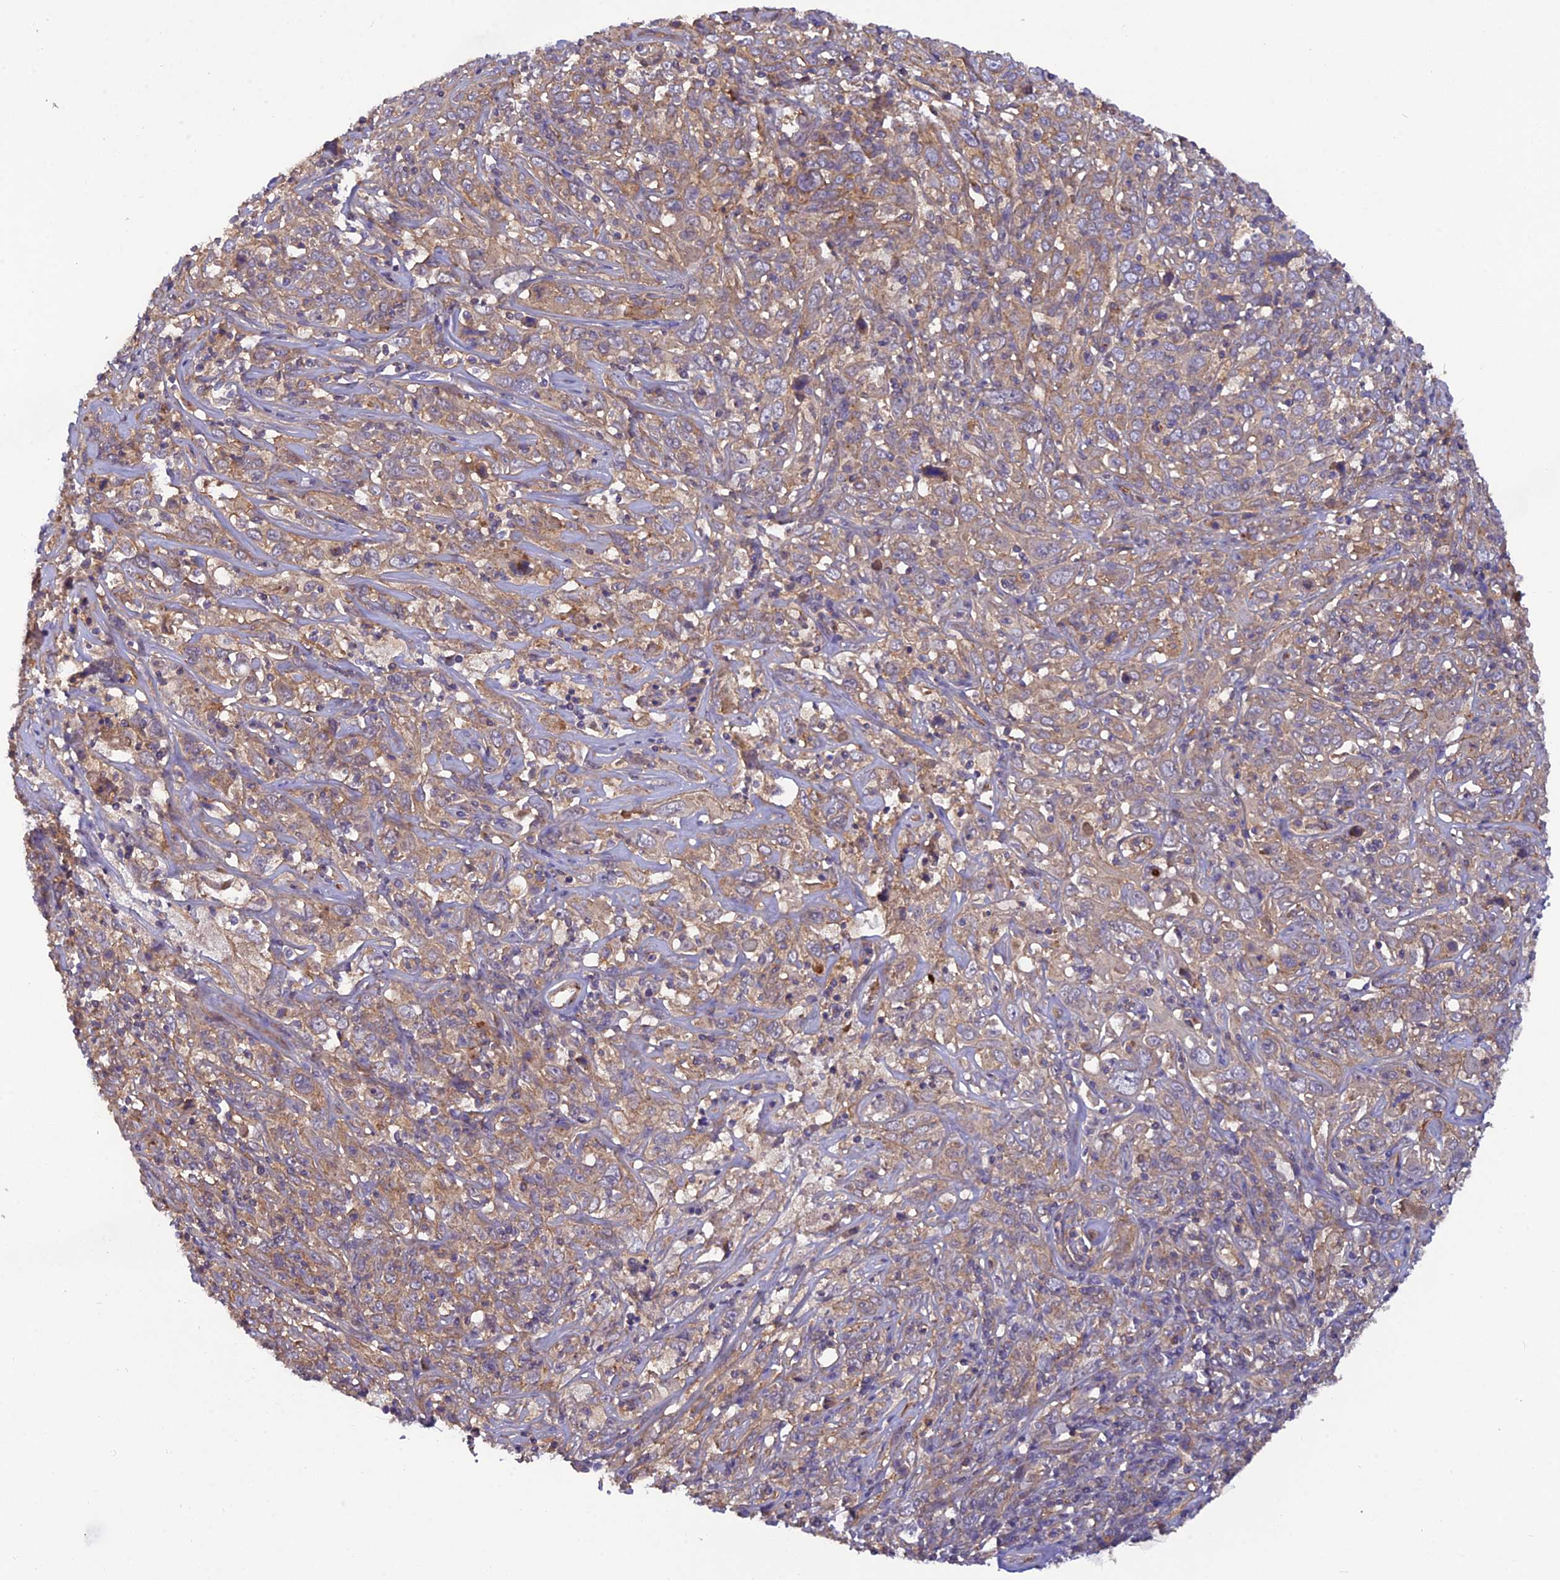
{"staining": {"intensity": "moderate", "quantity": ">75%", "location": "cytoplasmic/membranous"}, "tissue": "cervical cancer", "cell_type": "Tumor cells", "image_type": "cancer", "snomed": [{"axis": "morphology", "description": "Squamous cell carcinoma, NOS"}, {"axis": "topography", "description": "Cervix"}], "caption": "A high-resolution histopathology image shows IHC staining of cervical cancer (squamous cell carcinoma), which shows moderate cytoplasmic/membranous staining in about >75% of tumor cells.", "gene": "ADAMTS15", "patient": {"sex": "female", "age": 46}}